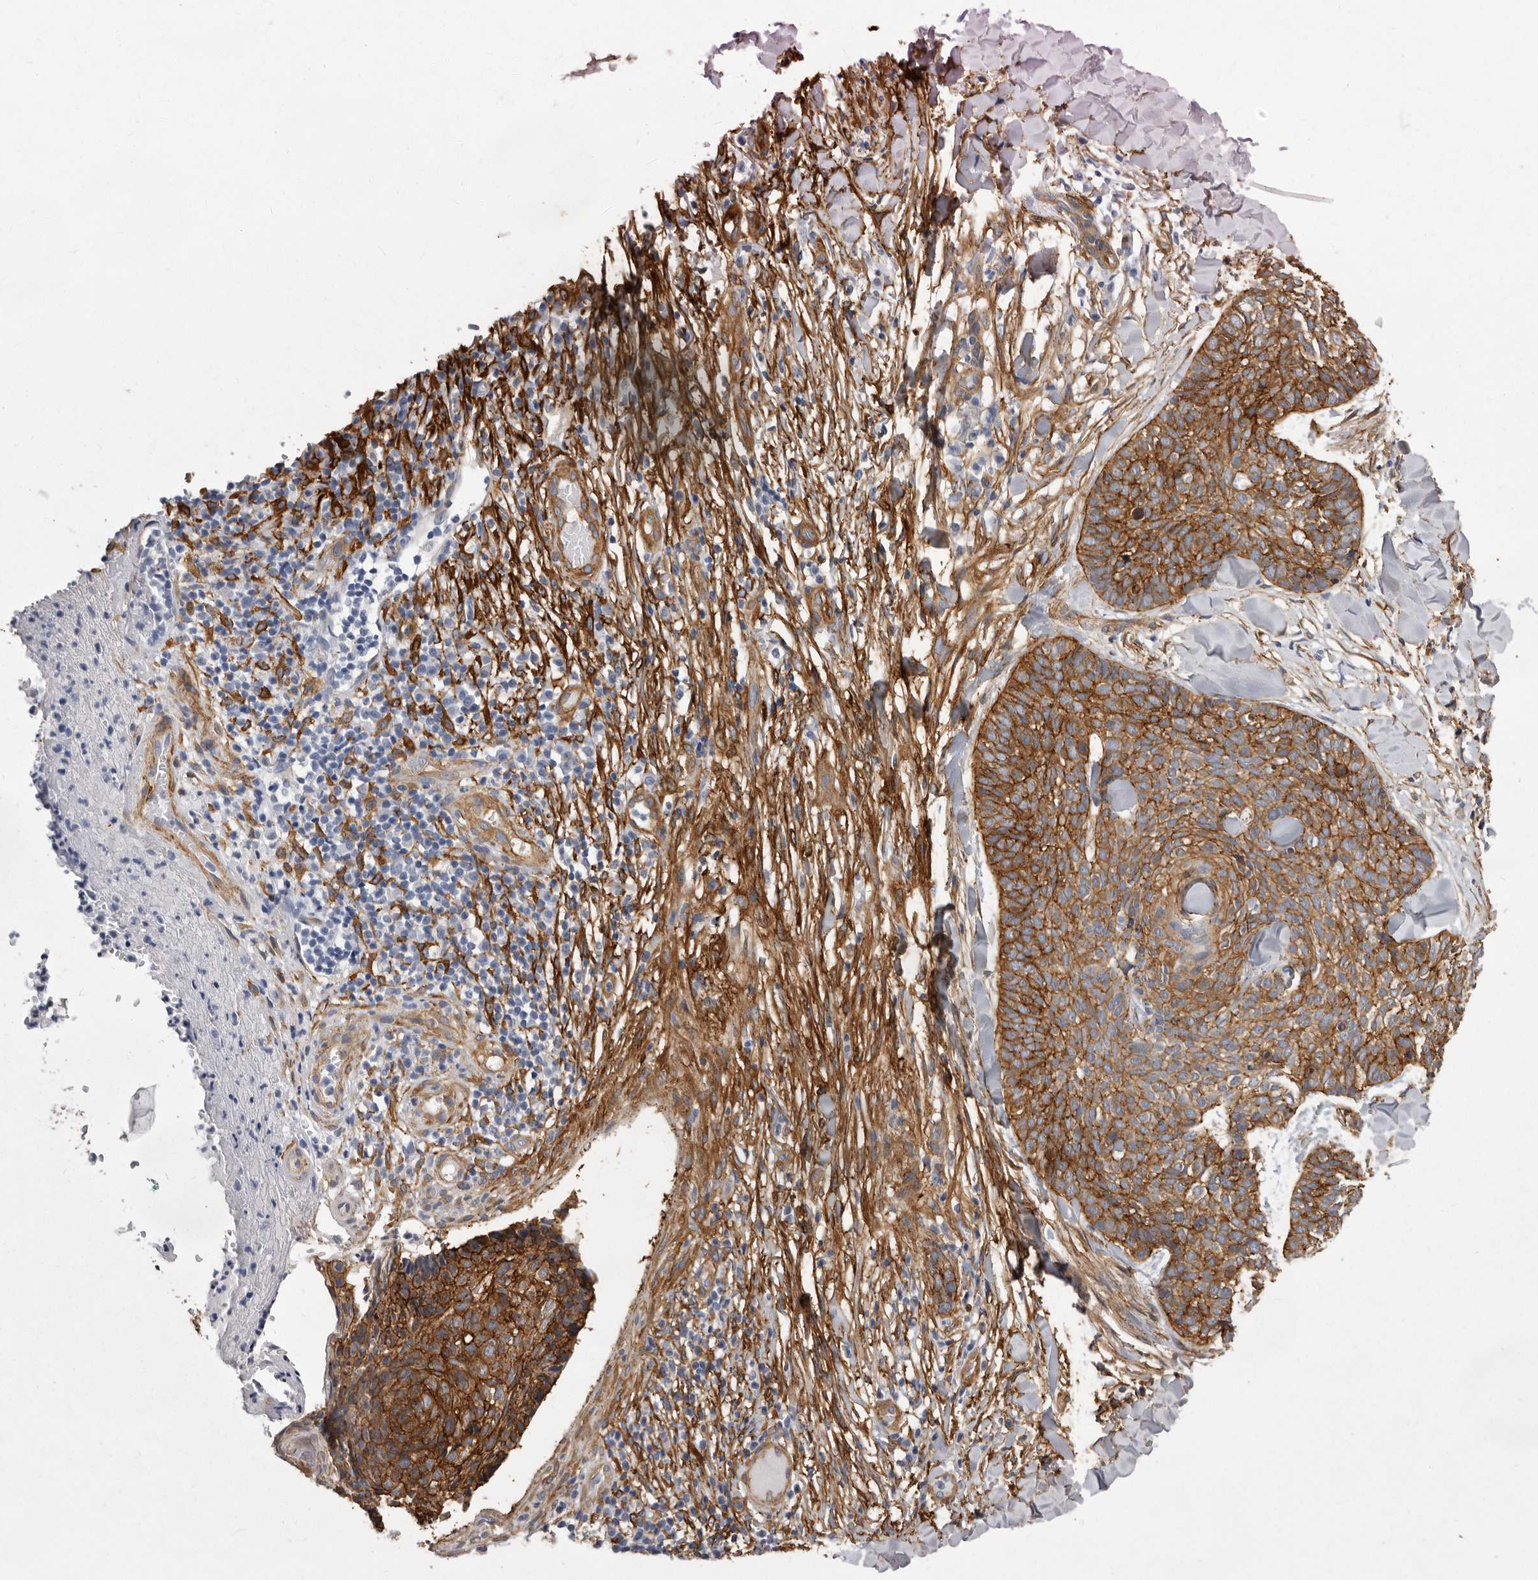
{"staining": {"intensity": "moderate", "quantity": ">75%", "location": "cytoplasmic/membranous"}, "tissue": "skin cancer", "cell_type": "Tumor cells", "image_type": "cancer", "snomed": [{"axis": "morphology", "description": "Normal tissue, NOS"}, {"axis": "morphology", "description": "Basal cell carcinoma"}, {"axis": "topography", "description": "Skin"}], "caption": "Basal cell carcinoma (skin) stained for a protein demonstrates moderate cytoplasmic/membranous positivity in tumor cells.", "gene": "ENAH", "patient": {"sex": "male", "age": 67}}